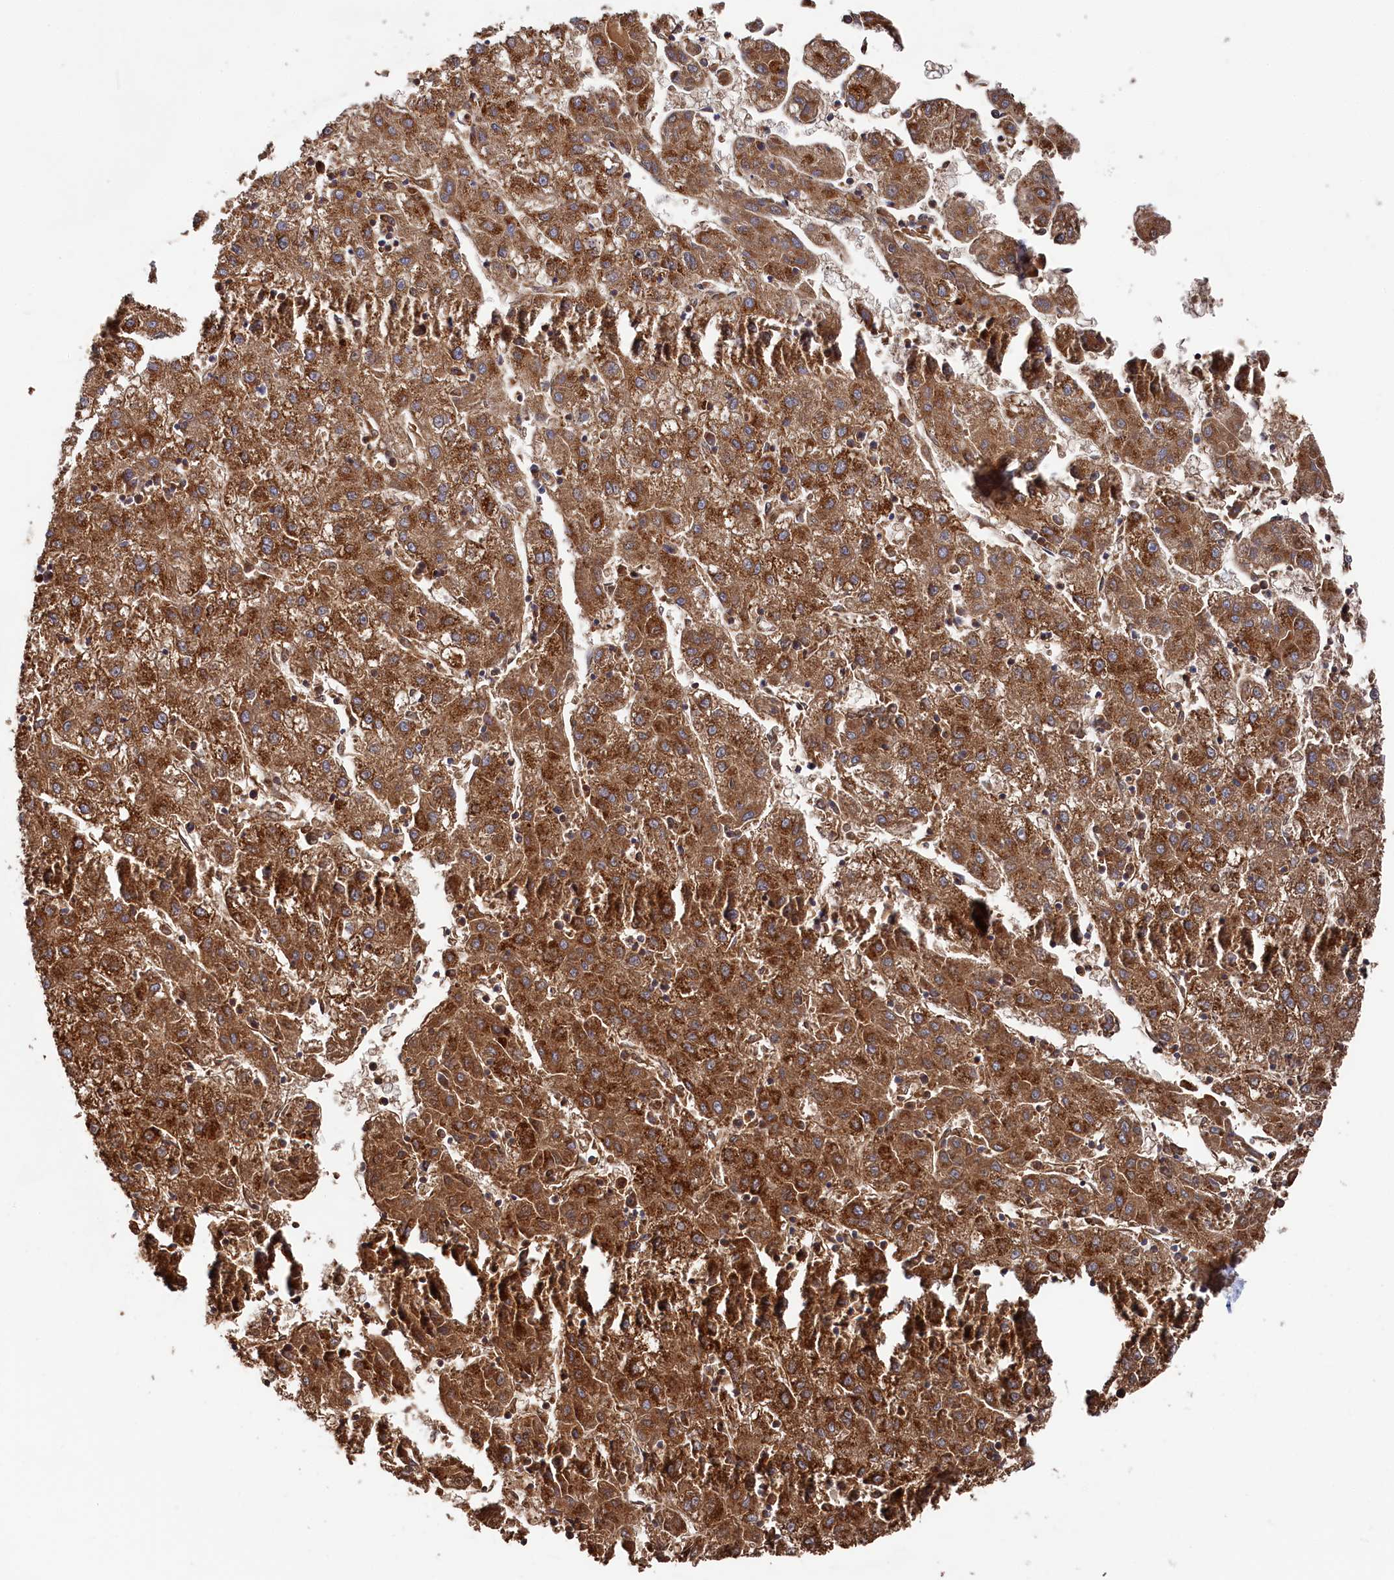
{"staining": {"intensity": "strong", "quantity": ">75%", "location": "cytoplasmic/membranous"}, "tissue": "liver cancer", "cell_type": "Tumor cells", "image_type": "cancer", "snomed": [{"axis": "morphology", "description": "Carcinoma, Hepatocellular, NOS"}, {"axis": "topography", "description": "Liver"}], "caption": "Liver hepatocellular carcinoma stained with DAB immunohistochemistry (IHC) shows high levels of strong cytoplasmic/membranous expression in approximately >75% of tumor cells. Nuclei are stained in blue.", "gene": "HAUS2", "patient": {"sex": "male", "age": 72}}